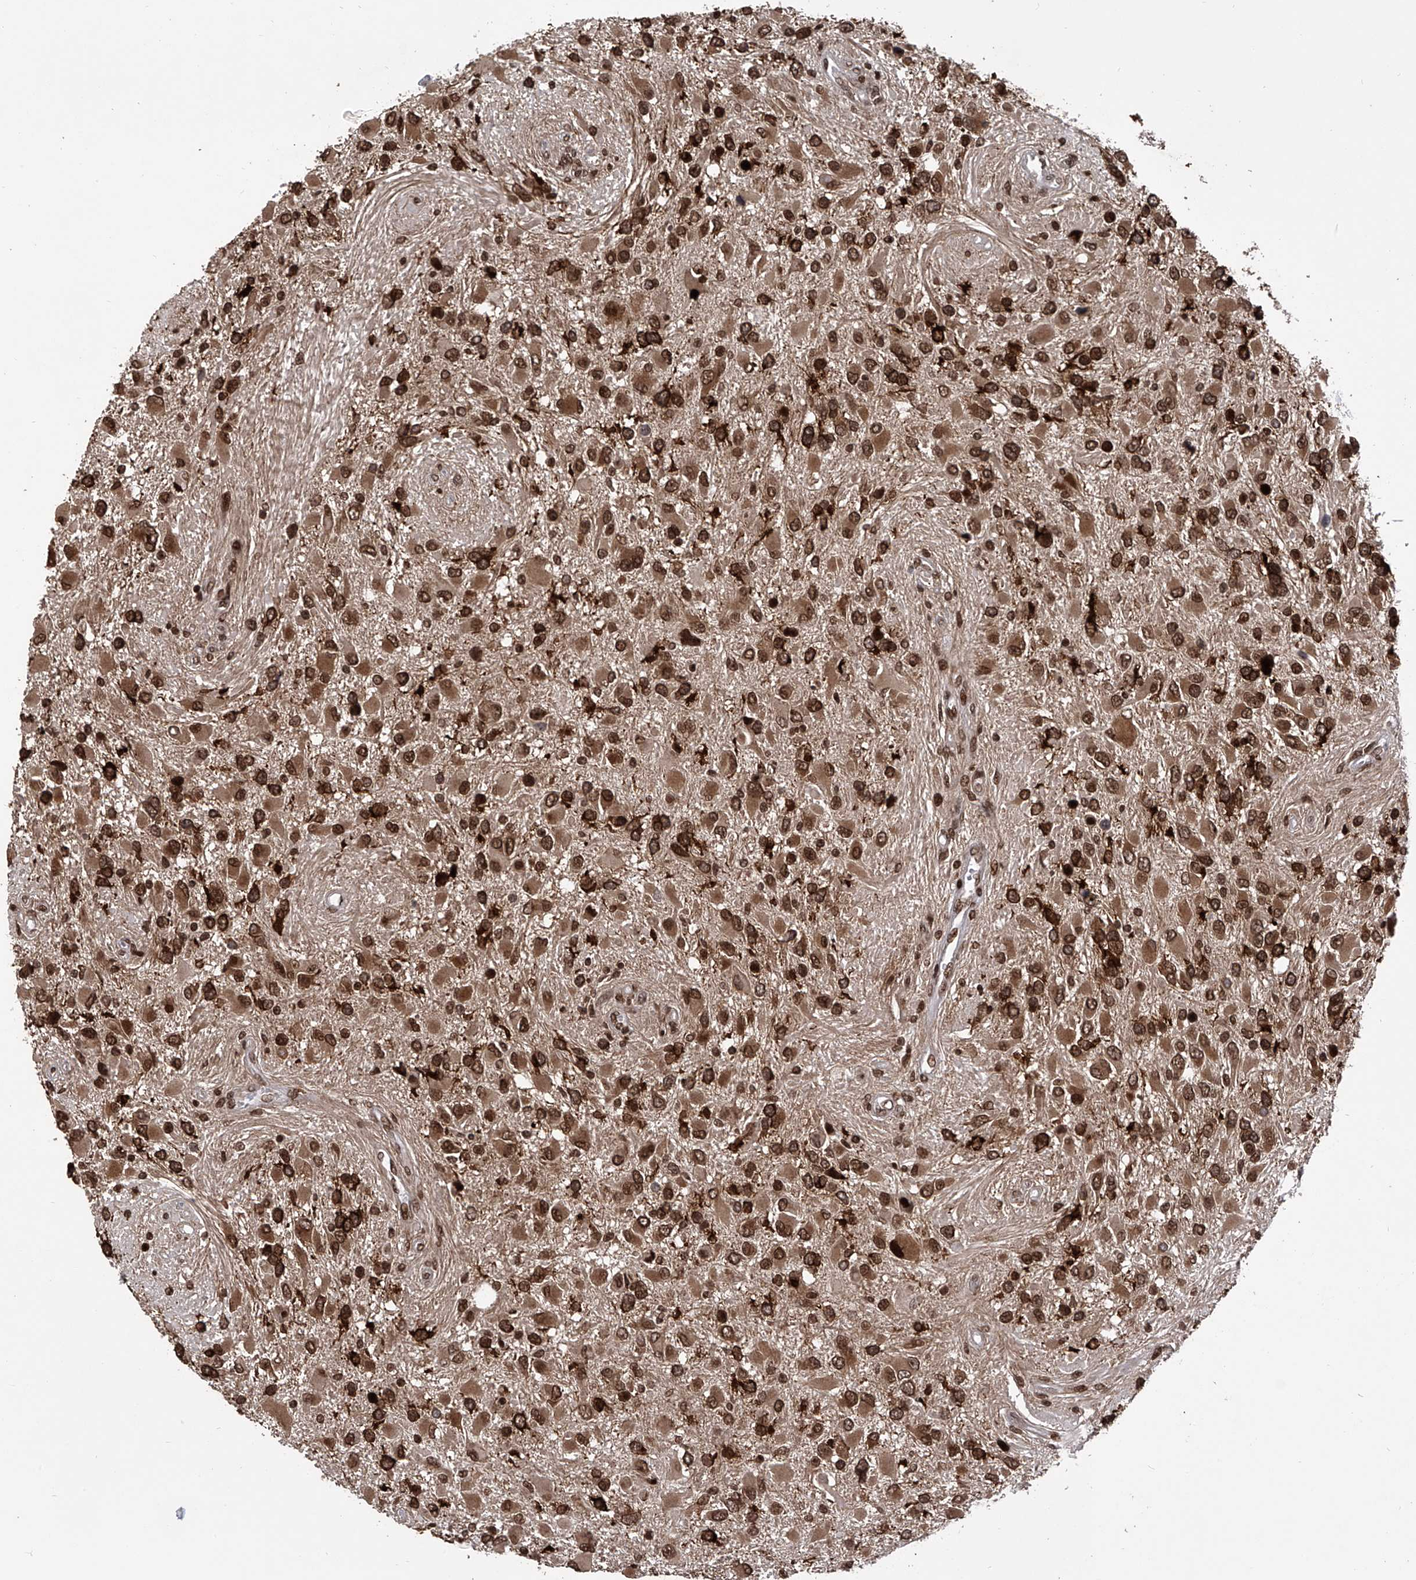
{"staining": {"intensity": "strong", "quantity": ">75%", "location": "cytoplasmic/membranous,nuclear"}, "tissue": "glioma", "cell_type": "Tumor cells", "image_type": "cancer", "snomed": [{"axis": "morphology", "description": "Glioma, malignant, High grade"}, {"axis": "topography", "description": "Brain"}], "caption": "Immunohistochemical staining of human glioma reveals high levels of strong cytoplasmic/membranous and nuclear staining in approximately >75% of tumor cells.", "gene": "PAK1IP1", "patient": {"sex": "male", "age": 53}}